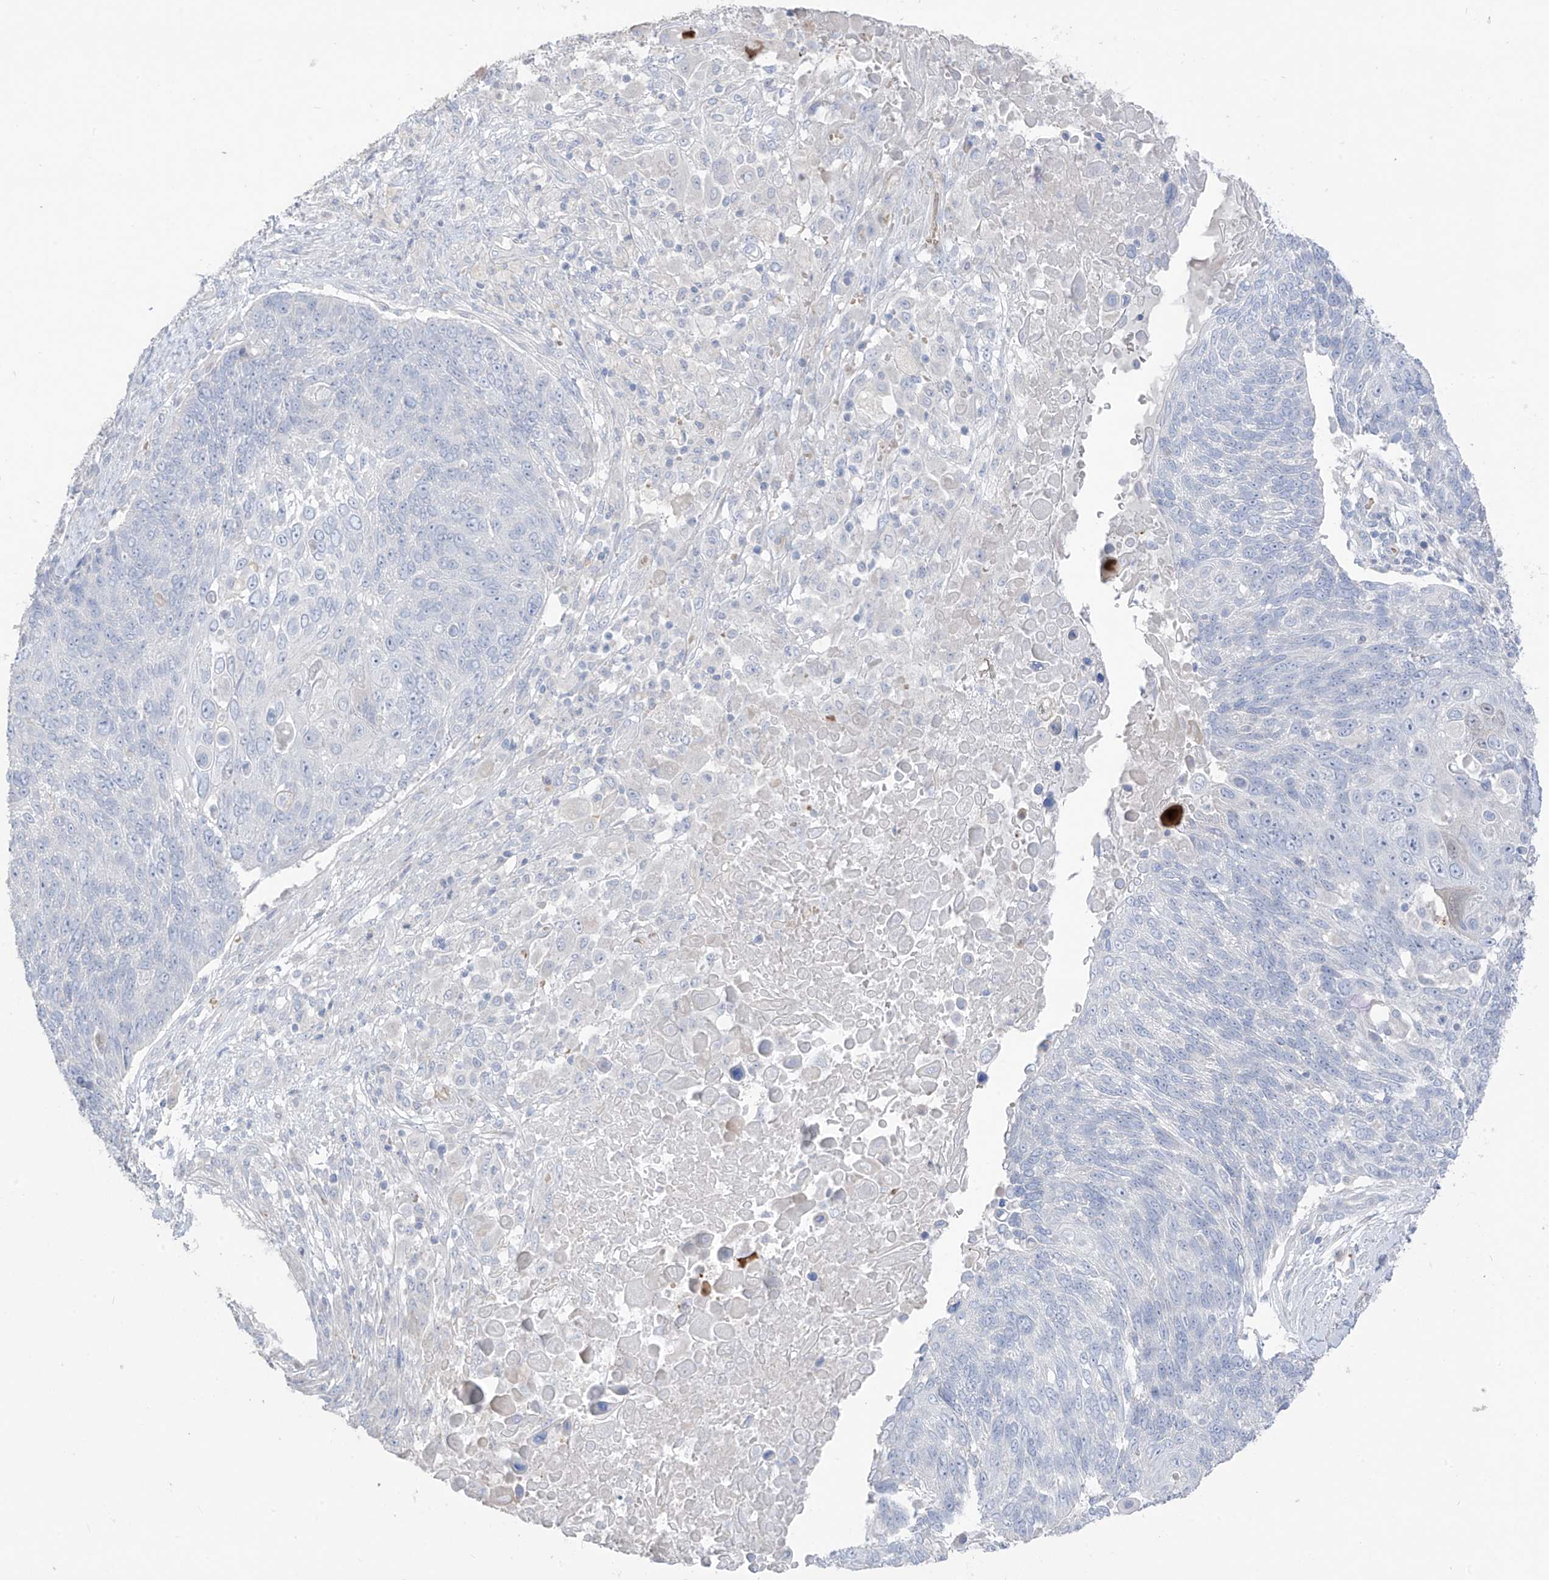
{"staining": {"intensity": "negative", "quantity": "none", "location": "none"}, "tissue": "lung cancer", "cell_type": "Tumor cells", "image_type": "cancer", "snomed": [{"axis": "morphology", "description": "Squamous cell carcinoma, NOS"}, {"axis": "topography", "description": "Lung"}], "caption": "This is a micrograph of immunohistochemistry (IHC) staining of squamous cell carcinoma (lung), which shows no positivity in tumor cells.", "gene": "ASPRV1", "patient": {"sex": "male", "age": 66}}